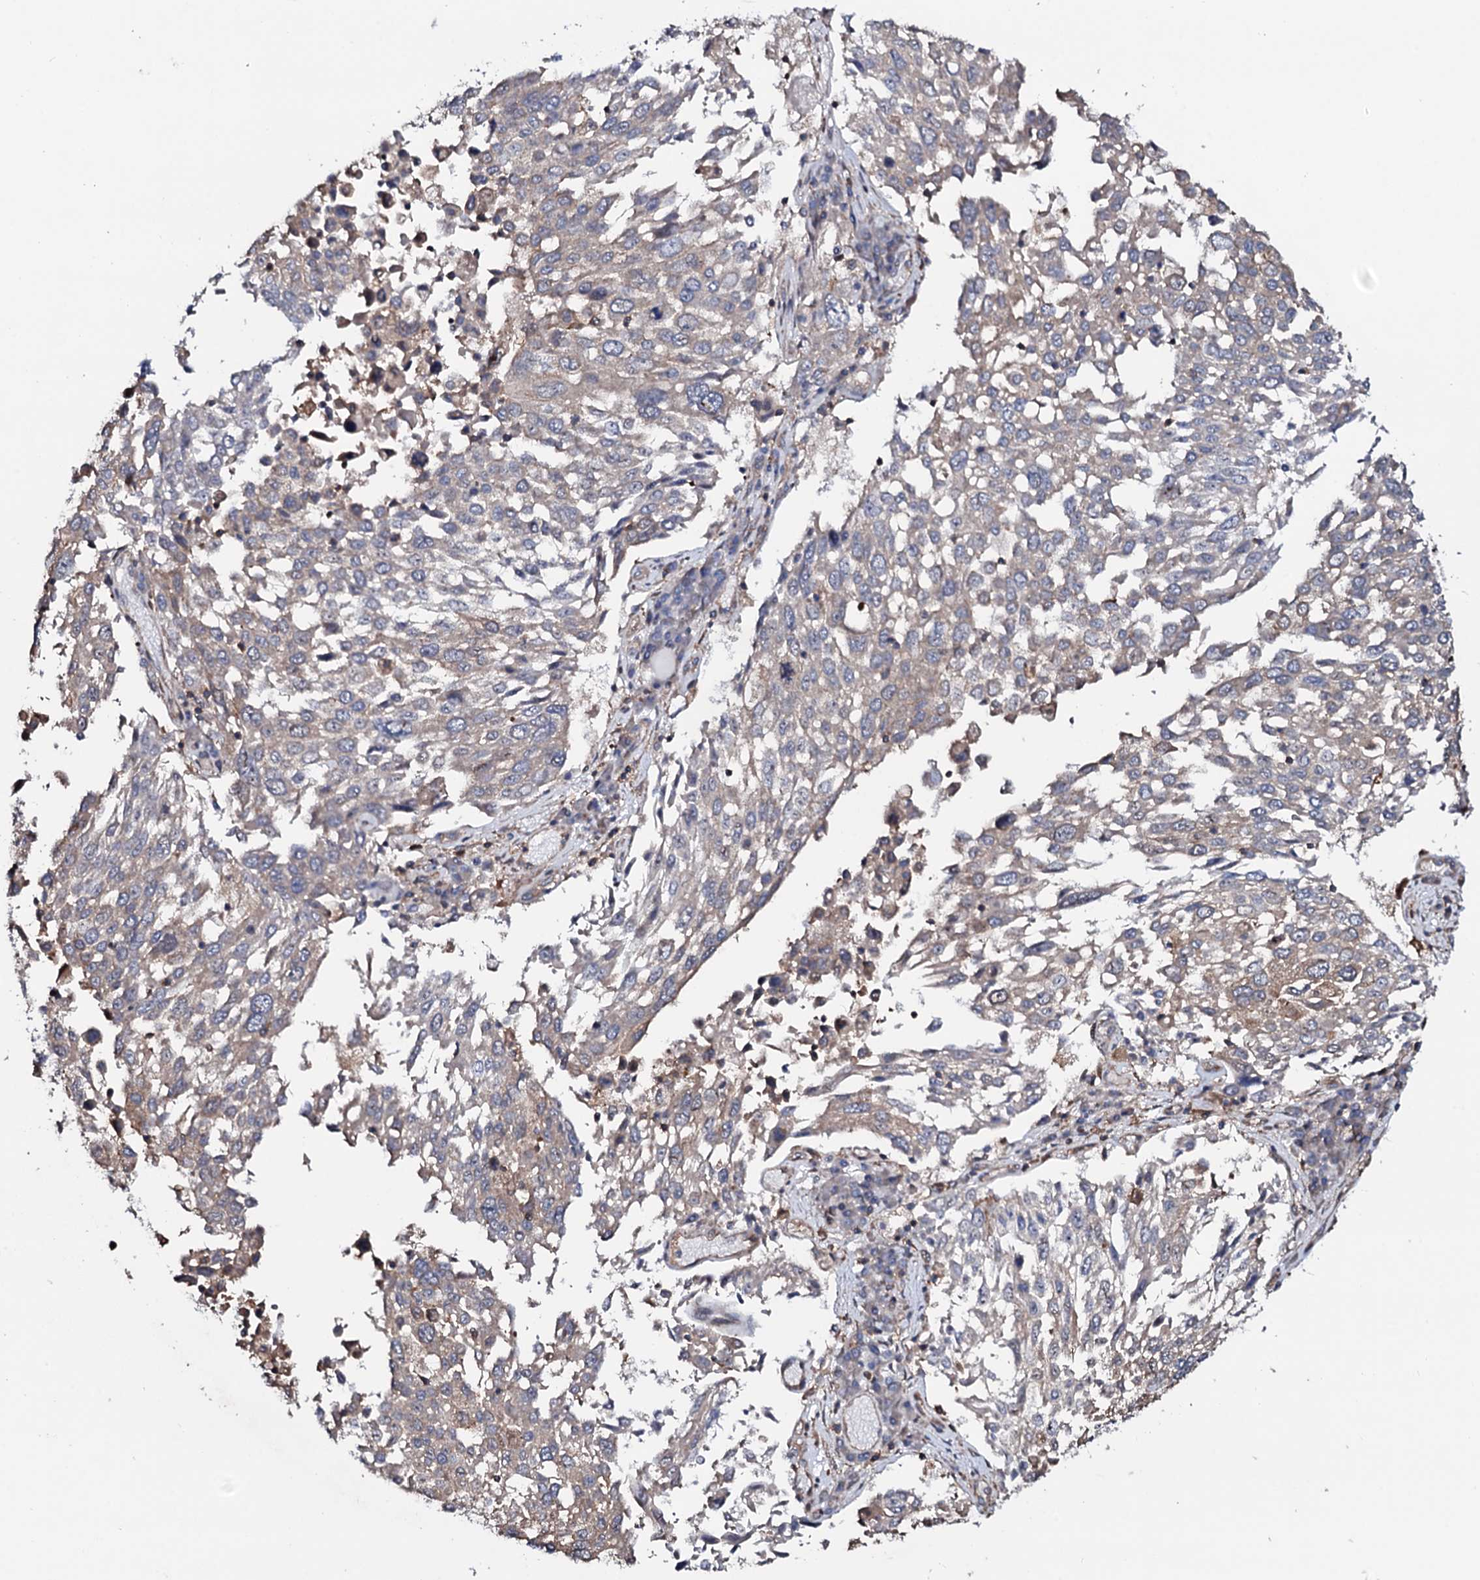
{"staining": {"intensity": "weak", "quantity": "<25%", "location": "cytoplasmic/membranous"}, "tissue": "lung cancer", "cell_type": "Tumor cells", "image_type": "cancer", "snomed": [{"axis": "morphology", "description": "Squamous cell carcinoma, NOS"}, {"axis": "topography", "description": "Lung"}], "caption": "Immunohistochemistry (IHC) photomicrograph of neoplastic tissue: human lung squamous cell carcinoma stained with DAB (3,3'-diaminobenzidine) reveals no significant protein positivity in tumor cells. The staining is performed using DAB (3,3'-diaminobenzidine) brown chromogen with nuclei counter-stained in using hematoxylin.", "gene": "COG6", "patient": {"sex": "male", "age": 65}}